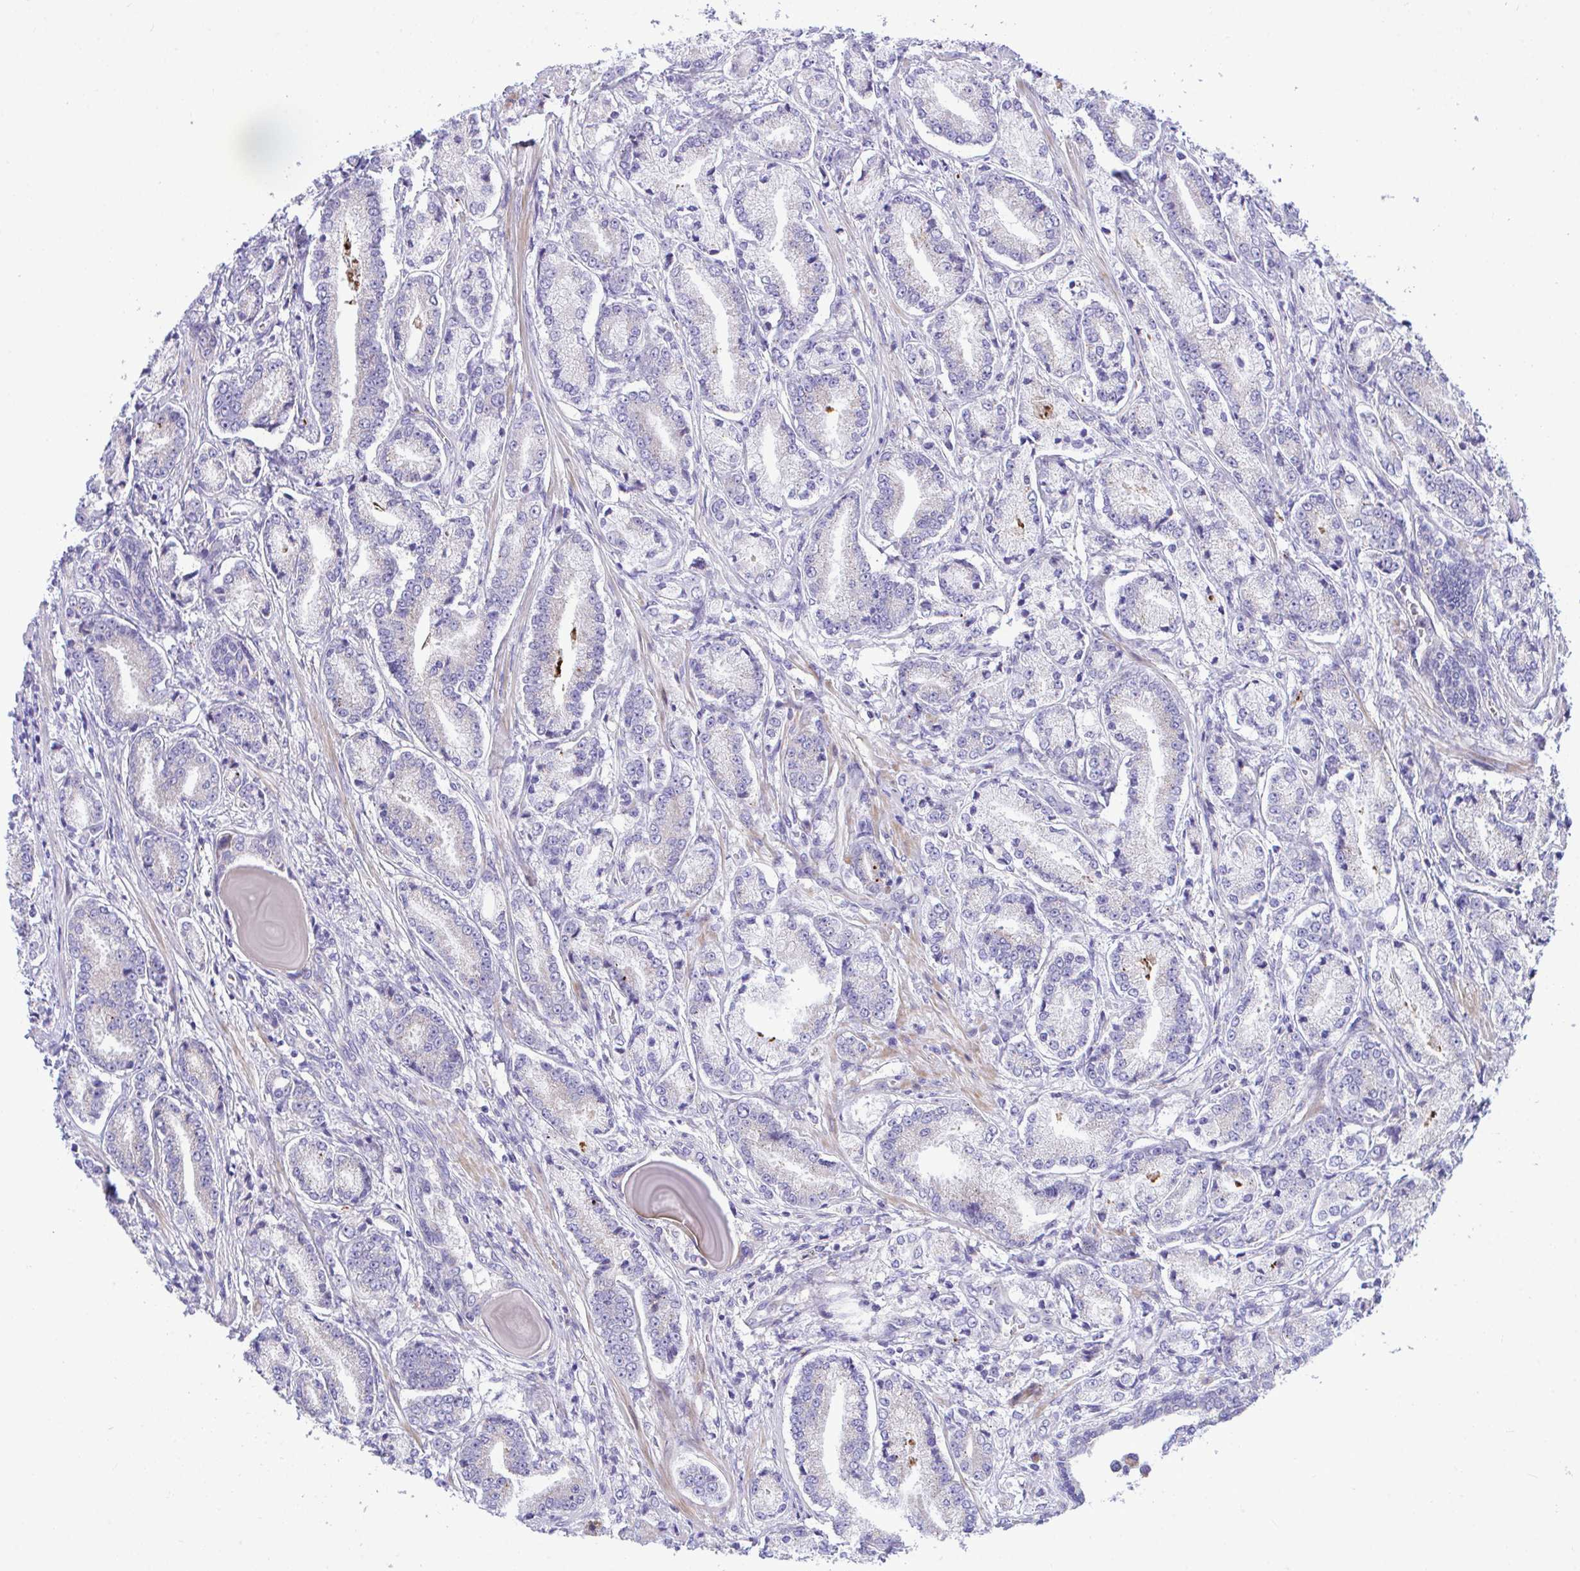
{"staining": {"intensity": "negative", "quantity": "none", "location": "none"}, "tissue": "prostate cancer", "cell_type": "Tumor cells", "image_type": "cancer", "snomed": [{"axis": "morphology", "description": "Adenocarcinoma, High grade"}, {"axis": "topography", "description": "Prostate and seminal vesicle, NOS"}], "caption": "Tumor cells show no significant expression in prostate cancer (adenocarcinoma (high-grade)).", "gene": "MRPS16", "patient": {"sex": "male", "age": 61}}